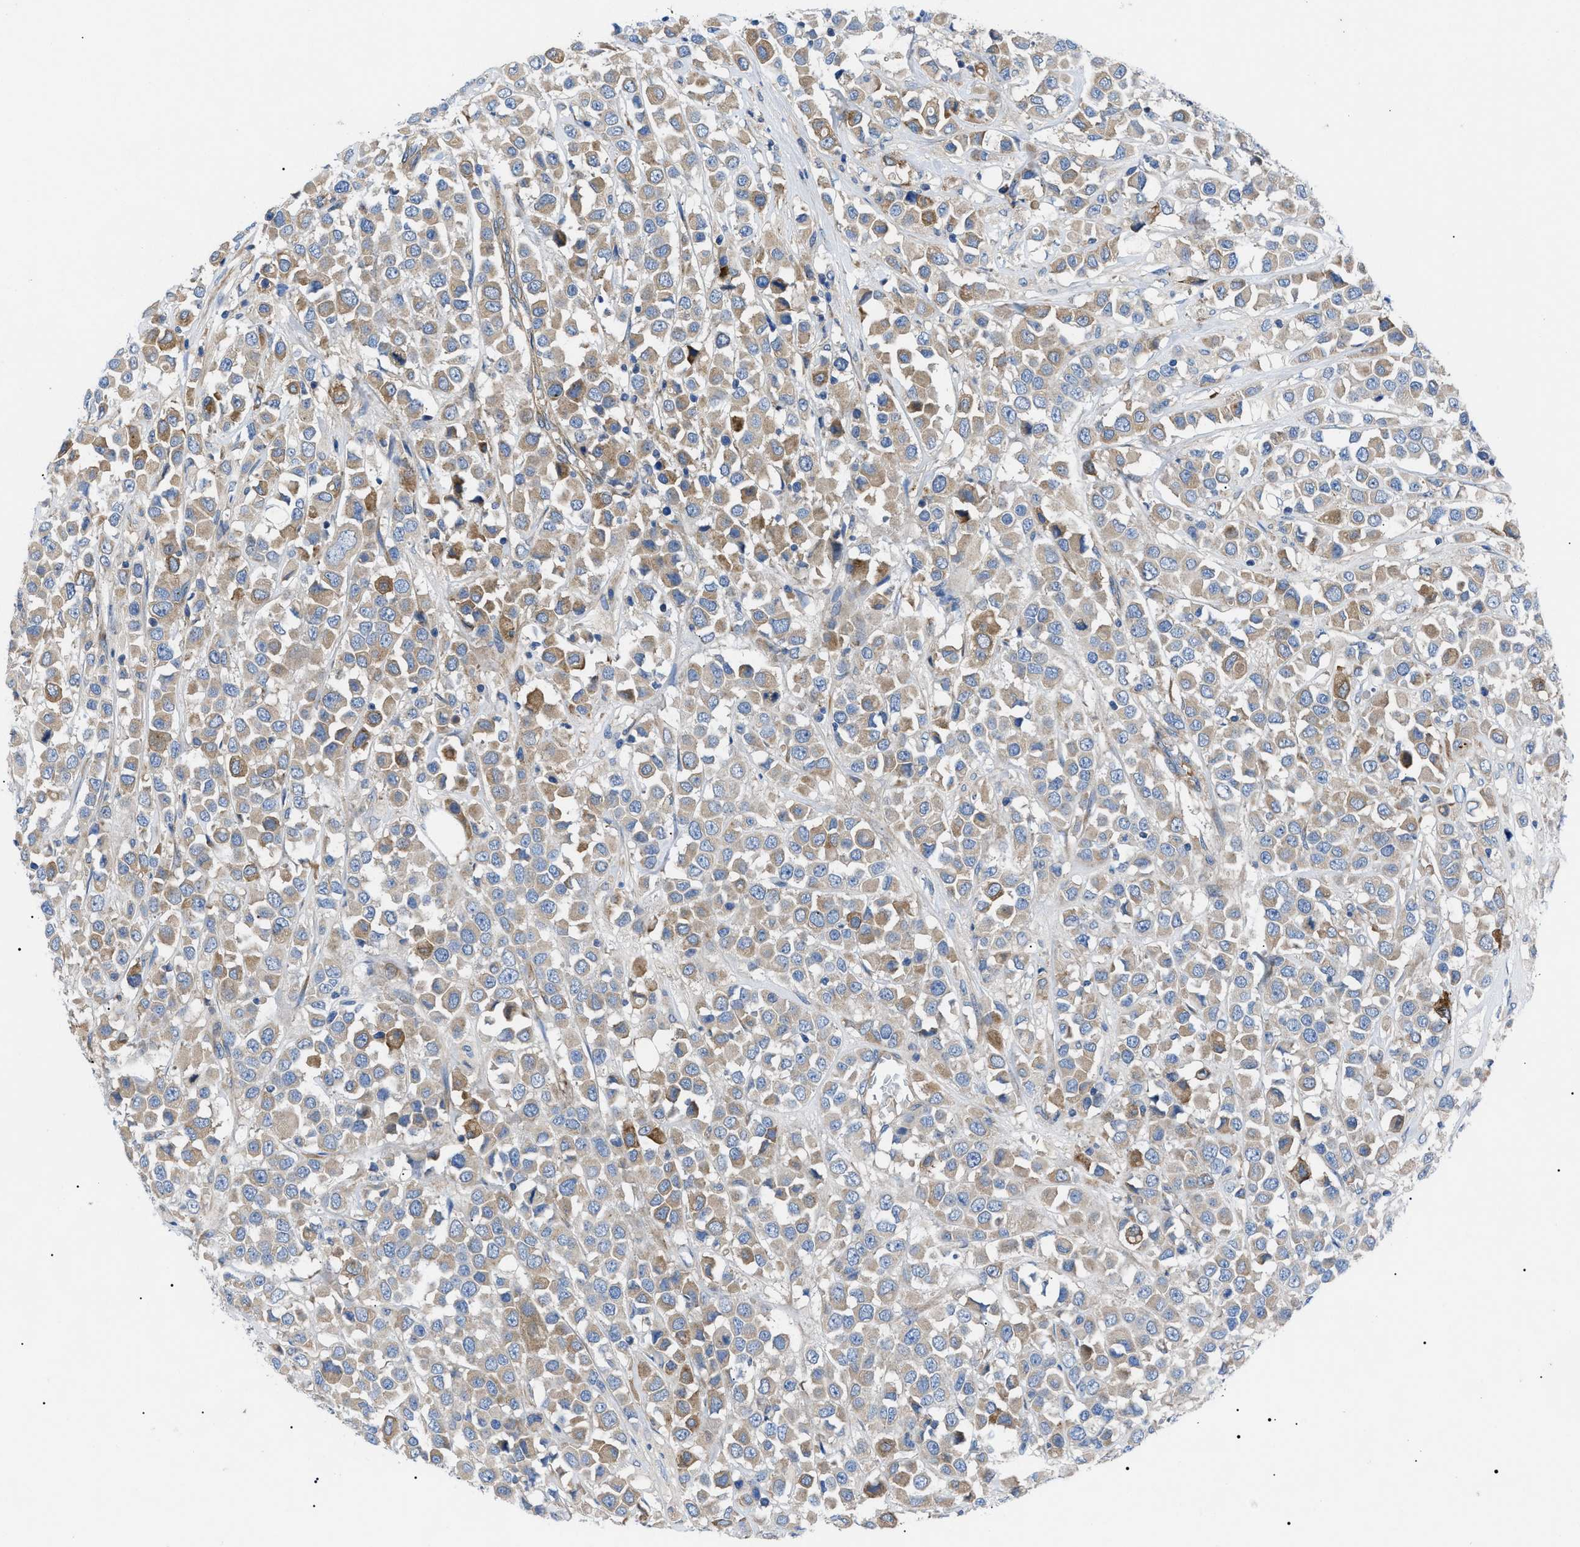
{"staining": {"intensity": "moderate", "quantity": "25%-75%", "location": "cytoplasmic/membranous"}, "tissue": "breast cancer", "cell_type": "Tumor cells", "image_type": "cancer", "snomed": [{"axis": "morphology", "description": "Duct carcinoma"}, {"axis": "topography", "description": "Breast"}], "caption": "The photomicrograph reveals immunohistochemical staining of infiltrating ductal carcinoma (breast). There is moderate cytoplasmic/membranous staining is seen in about 25%-75% of tumor cells. (DAB IHC with brightfield microscopy, high magnification).", "gene": "HSPB8", "patient": {"sex": "female", "age": 61}}